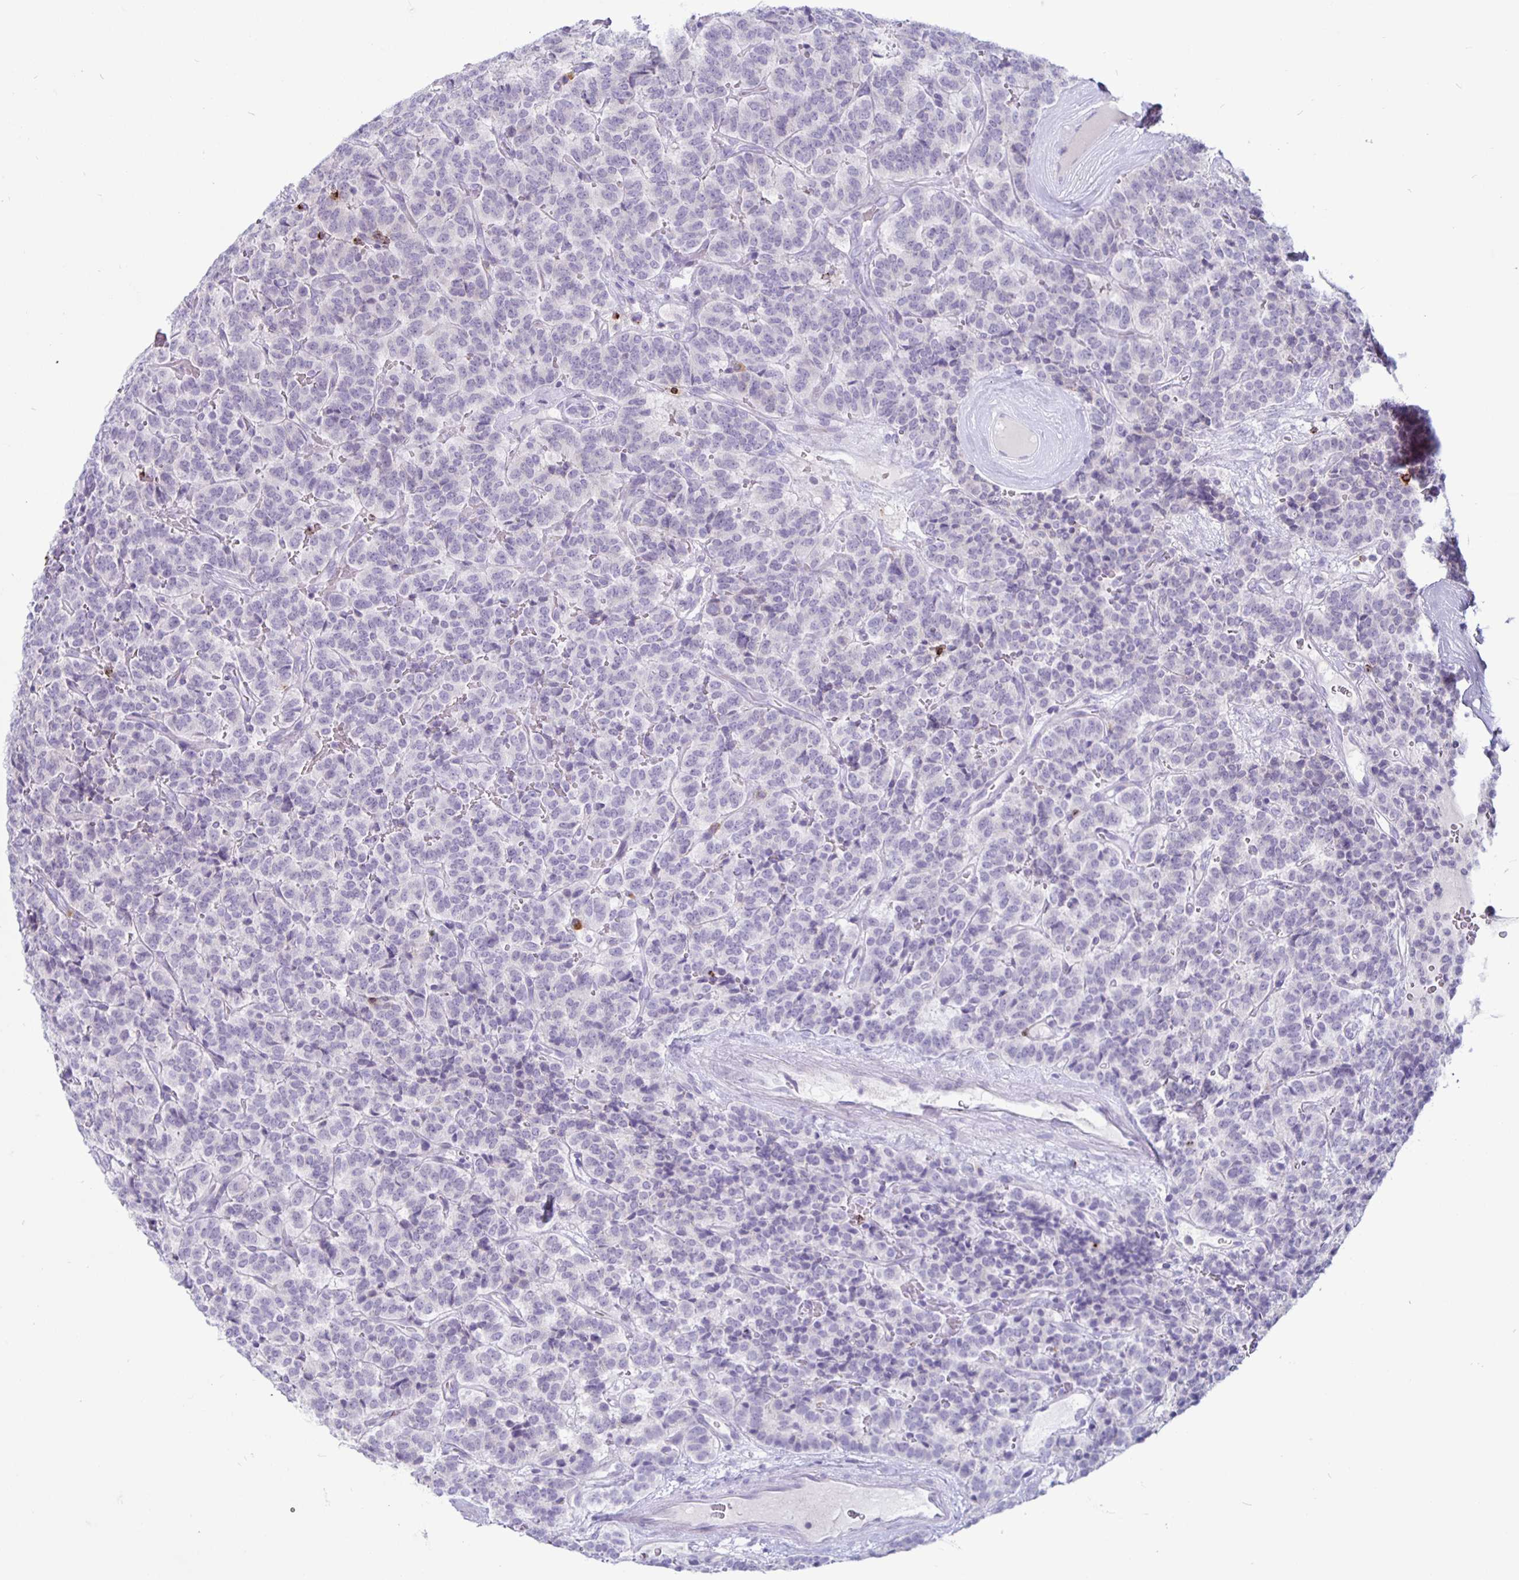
{"staining": {"intensity": "negative", "quantity": "none", "location": "none"}, "tissue": "carcinoid", "cell_type": "Tumor cells", "image_type": "cancer", "snomed": [{"axis": "morphology", "description": "Carcinoid, malignant, NOS"}, {"axis": "topography", "description": "Pancreas"}], "caption": "This is a histopathology image of immunohistochemistry staining of malignant carcinoid, which shows no staining in tumor cells.", "gene": "GZMK", "patient": {"sex": "male", "age": 36}}